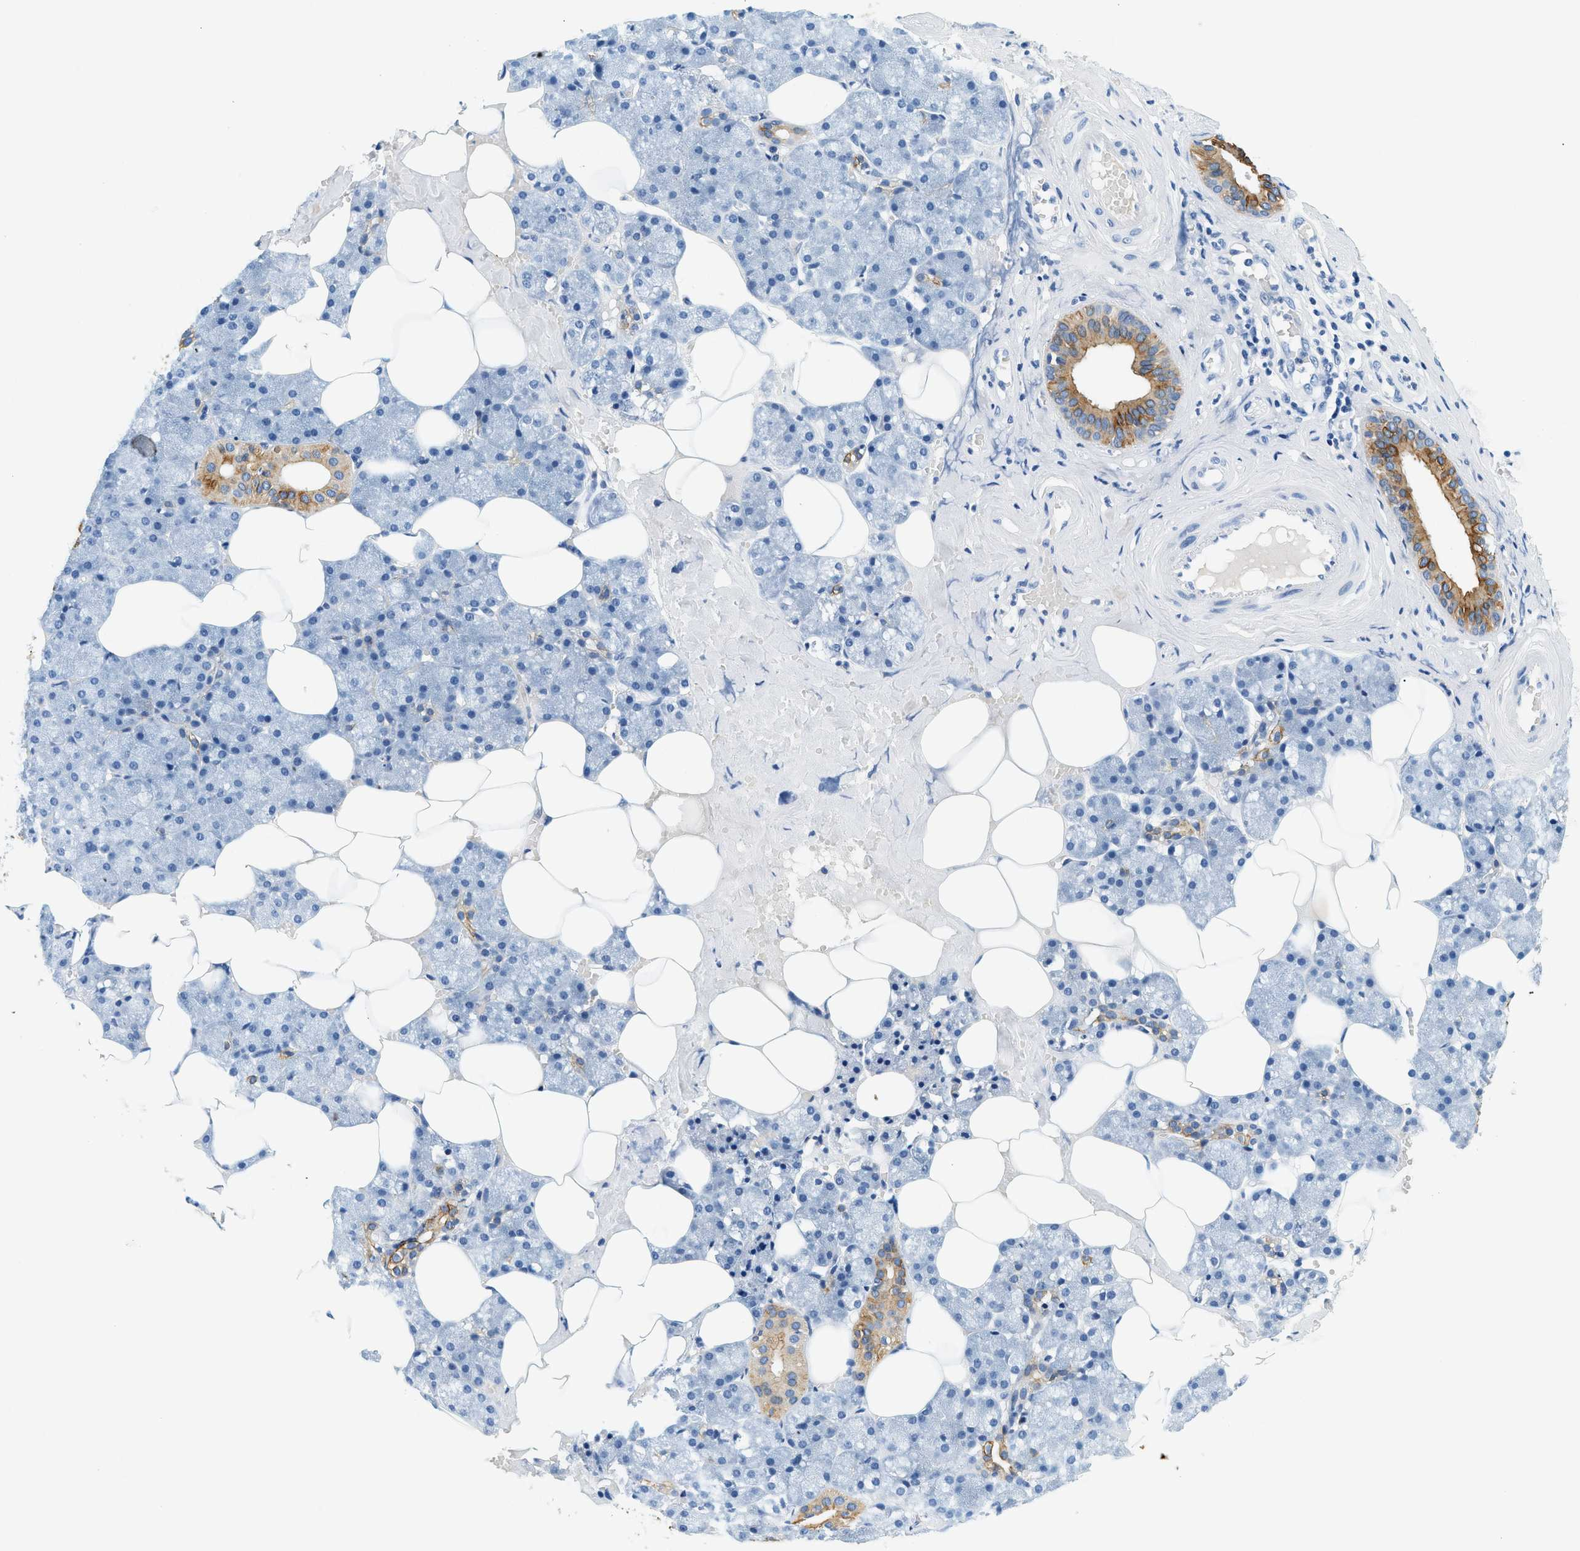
{"staining": {"intensity": "moderate", "quantity": "25%-75%", "location": "cytoplasmic/membranous"}, "tissue": "salivary gland", "cell_type": "Glandular cells", "image_type": "normal", "snomed": [{"axis": "morphology", "description": "Normal tissue, NOS"}, {"axis": "topography", "description": "Salivary gland"}], "caption": "Normal salivary gland displays moderate cytoplasmic/membranous expression in about 25%-75% of glandular cells The staining was performed using DAB to visualize the protein expression in brown, while the nuclei were stained in blue with hematoxylin (Magnification: 20x)..", "gene": "STXBP2", "patient": {"sex": "male", "age": 62}}